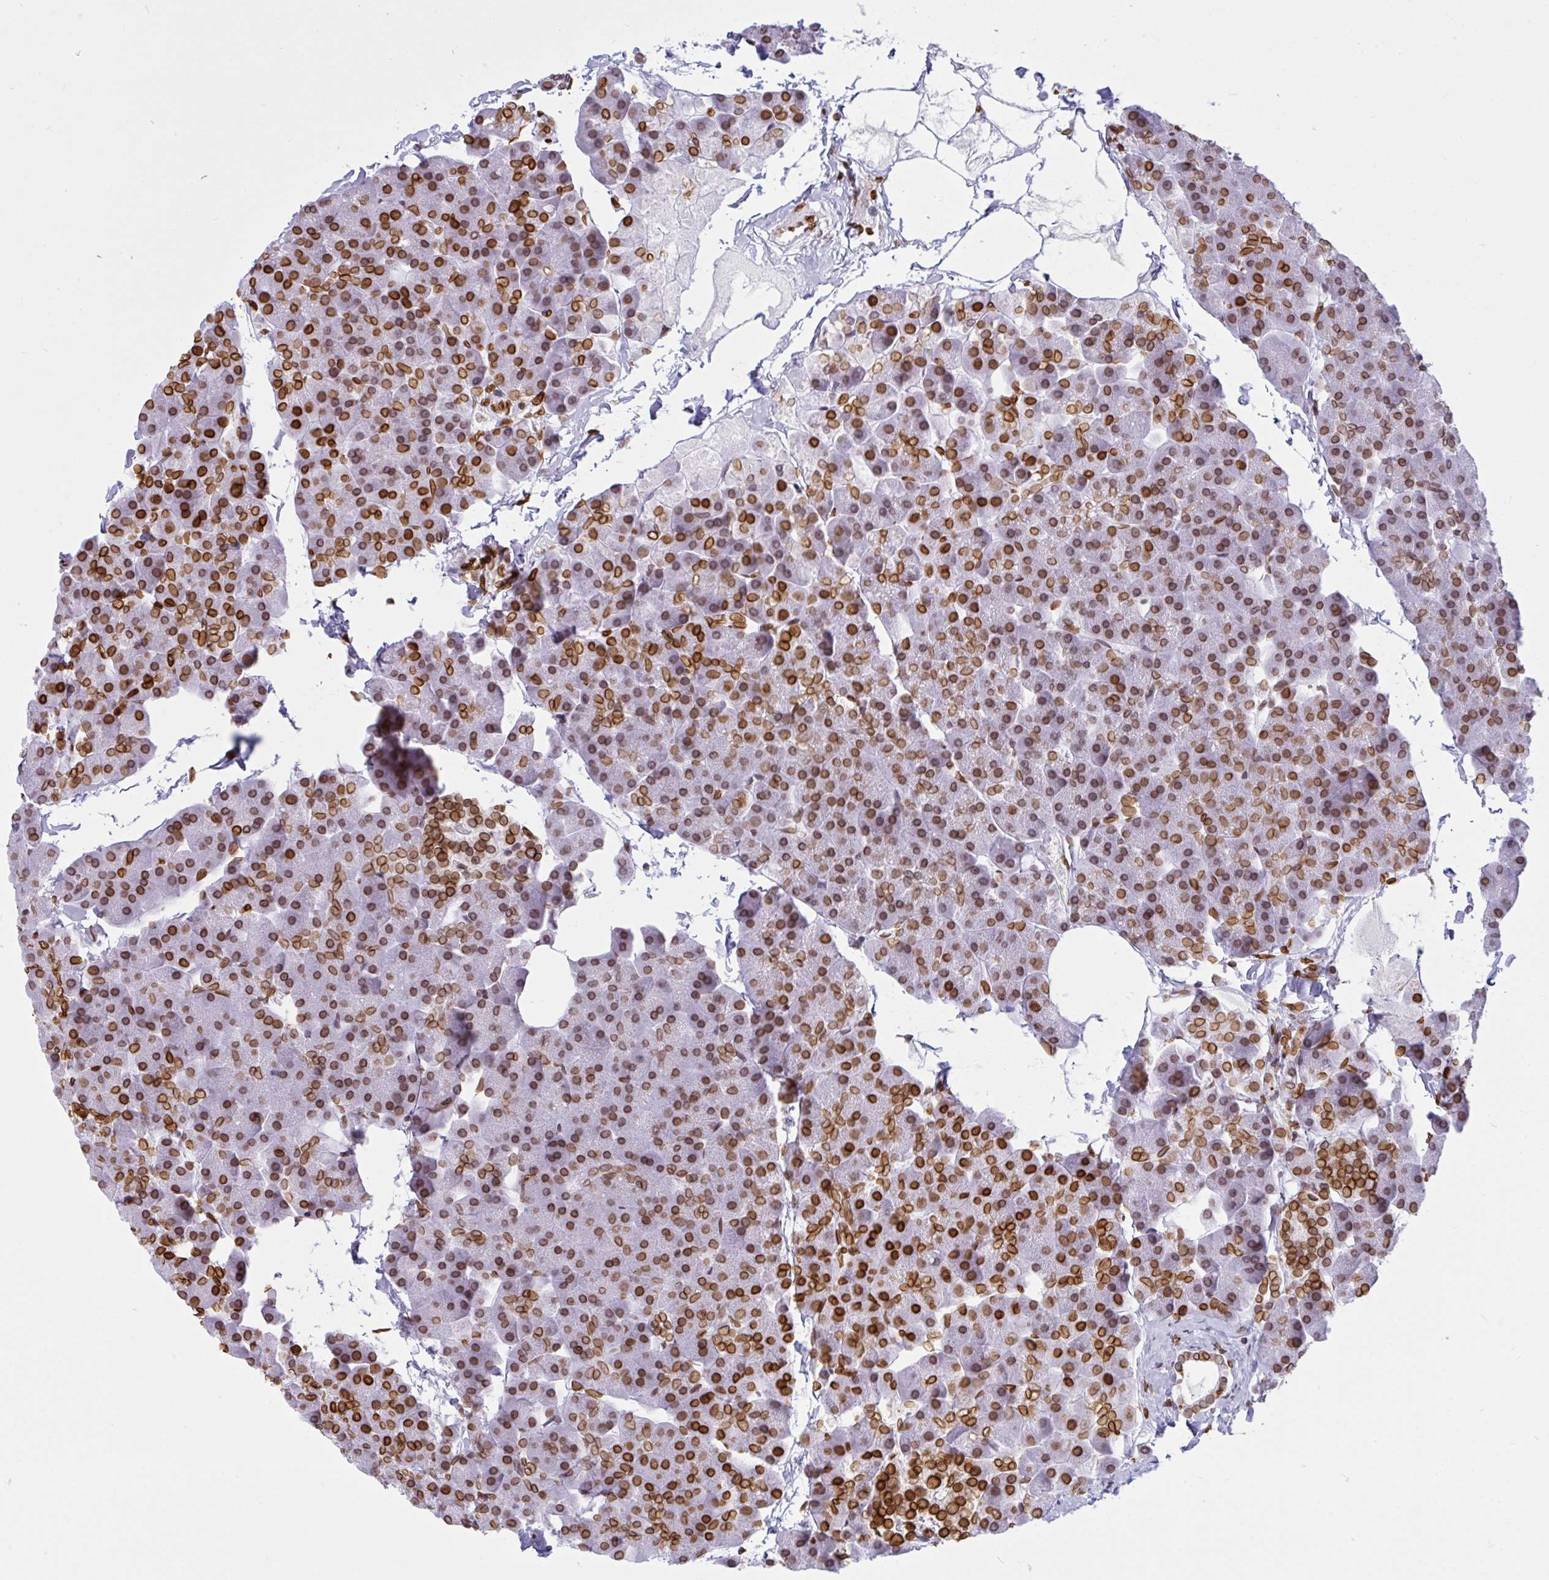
{"staining": {"intensity": "moderate", "quantity": "25%-75%", "location": "cytoplasmic/membranous,nuclear"}, "tissue": "pancreas", "cell_type": "Exocrine glandular cells", "image_type": "normal", "snomed": [{"axis": "morphology", "description": "Normal tissue, NOS"}, {"axis": "topography", "description": "Pancreas"}], "caption": "Brown immunohistochemical staining in benign human pancreas demonstrates moderate cytoplasmic/membranous,nuclear positivity in approximately 25%-75% of exocrine glandular cells. (DAB (3,3'-diaminobenzidine) = brown stain, brightfield microscopy at high magnification).", "gene": "LMNB2", "patient": {"sex": "male", "age": 35}}